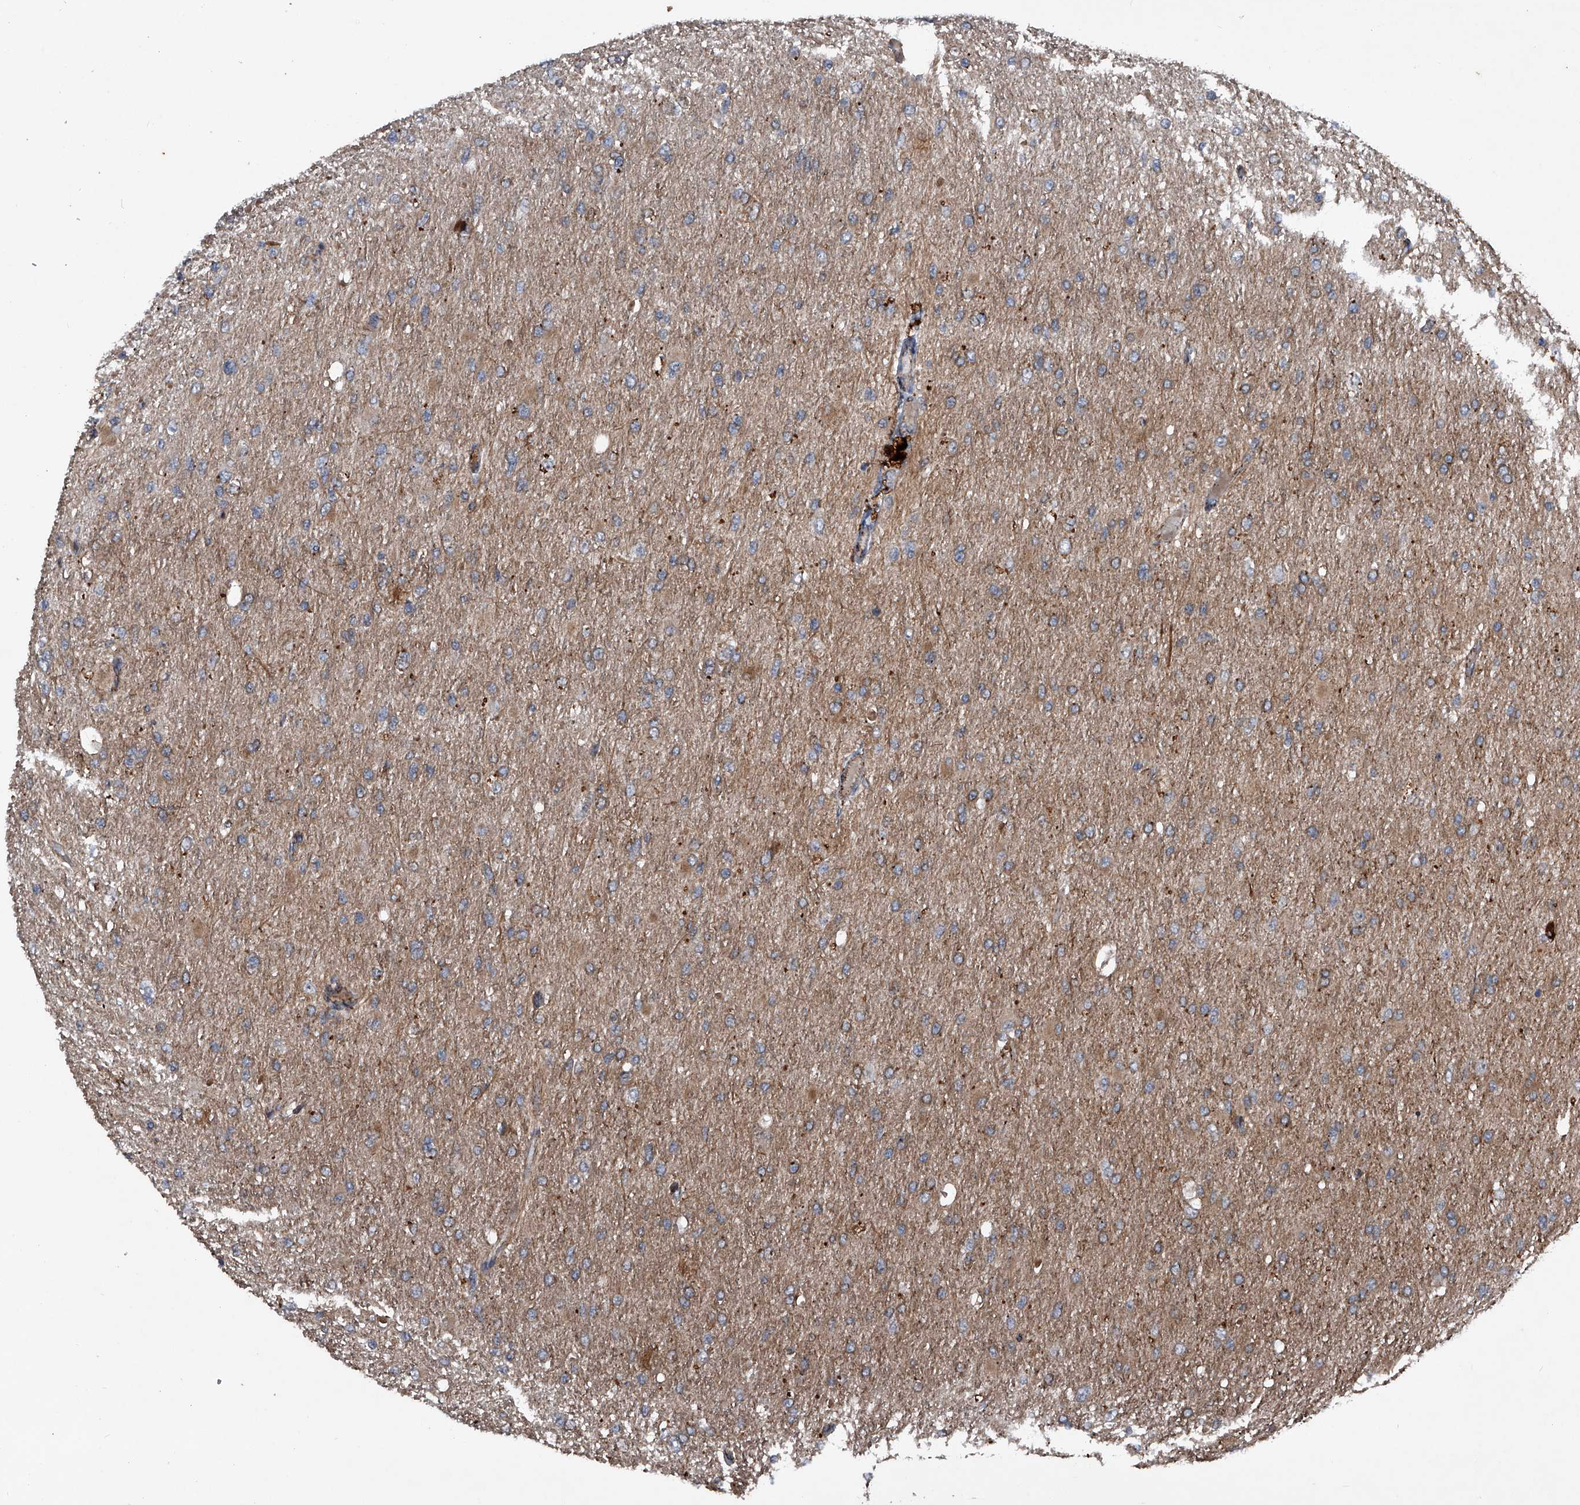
{"staining": {"intensity": "moderate", "quantity": "<25%", "location": "cytoplasmic/membranous"}, "tissue": "glioma", "cell_type": "Tumor cells", "image_type": "cancer", "snomed": [{"axis": "morphology", "description": "Glioma, malignant, High grade"}, {"axis": "topography", "description": "Cerebral cortex"}], "caption": "Tumor cells reveal low levels of moderate cytoplasmic/membranous expression in approximately <25% of cells in human glioma.", "gene": "MAPKAP1", "patient": {"sex": "female", "age": 36}}